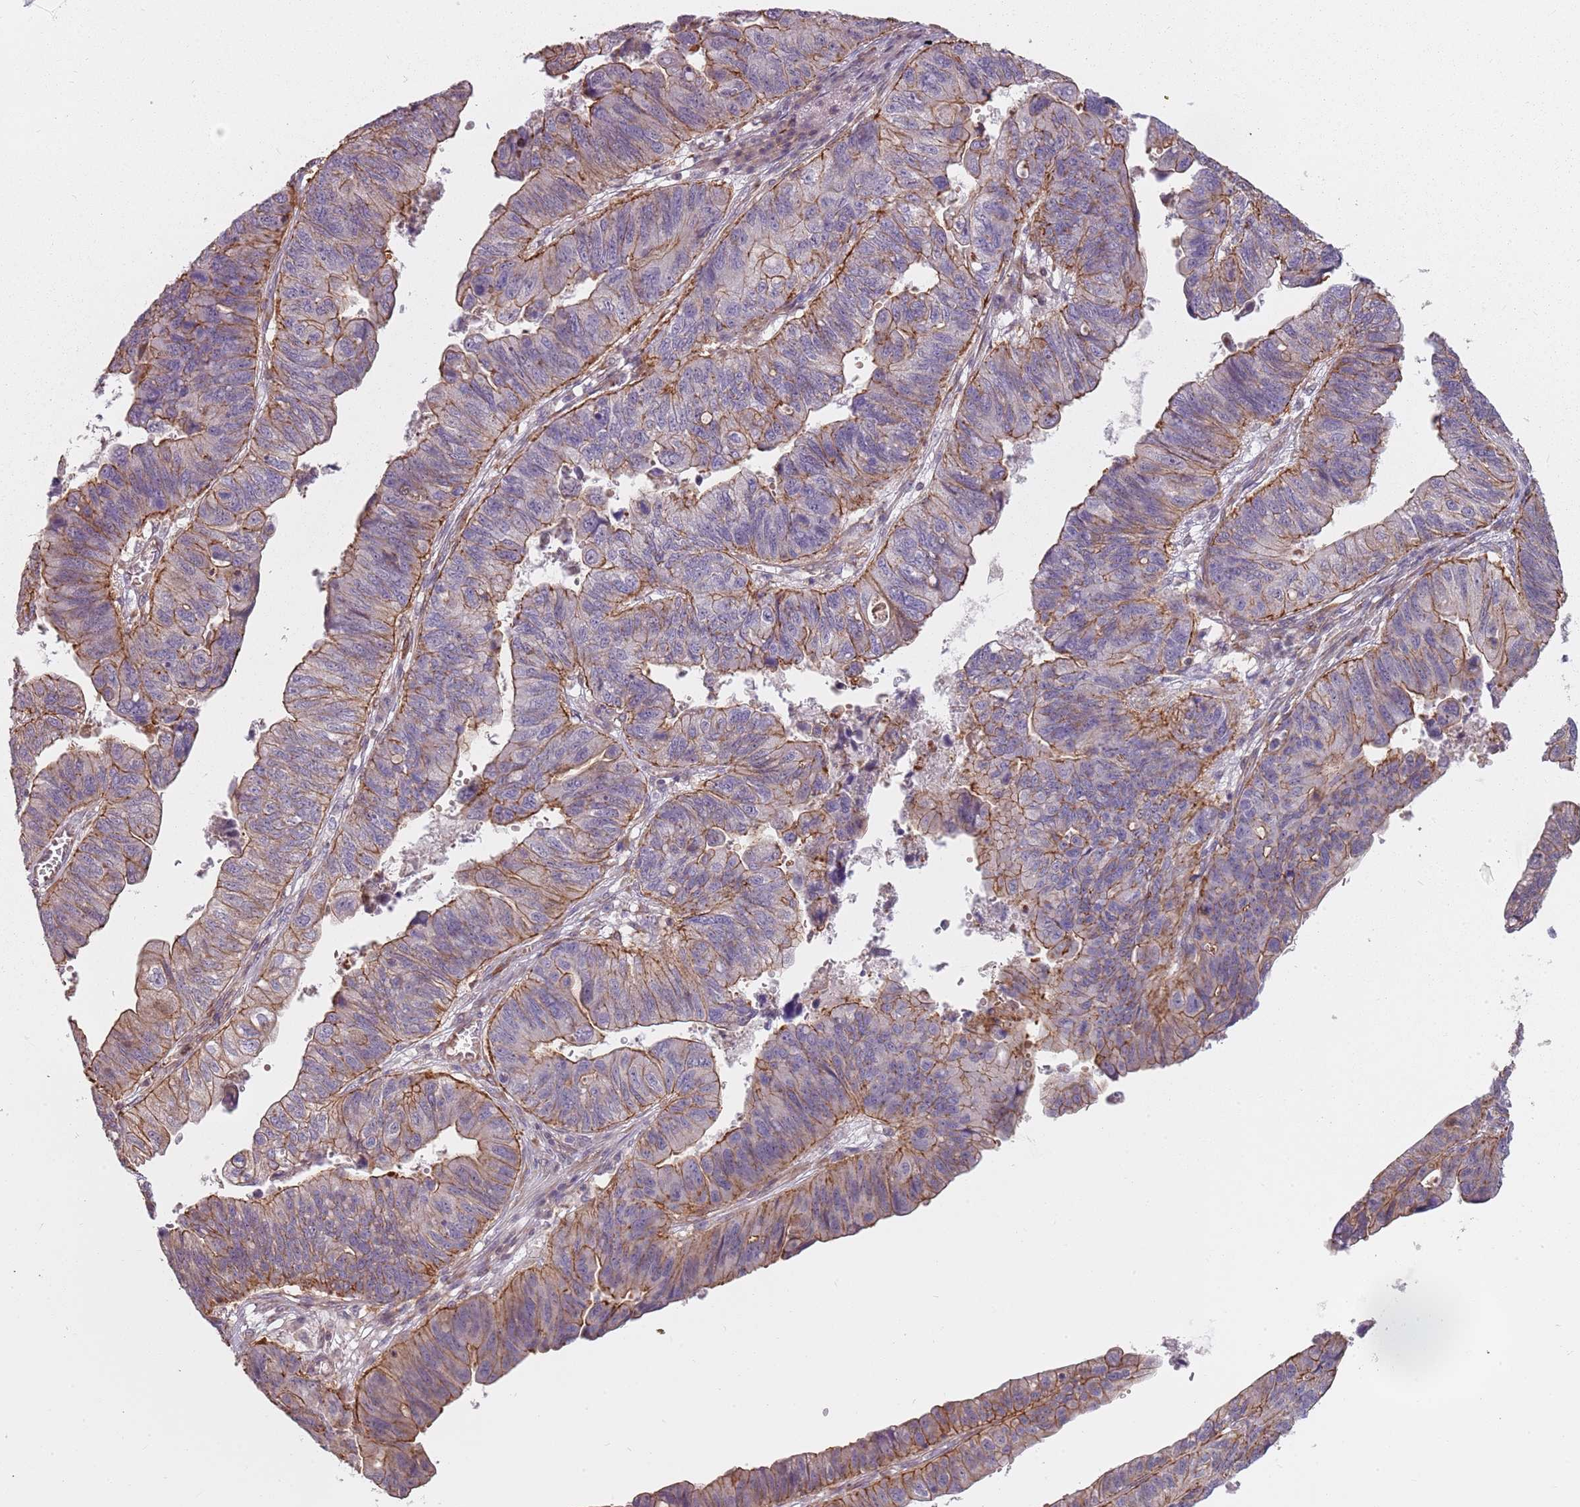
{"staining": {"intensity": "moderate", "quantity": ">75%", "location": "cytoplasmic/membranous"}, "tissue": "stomach cancer", "cell_type": "Tumor cells", "image_type": "cancer", "snomed": [{"axis": "morphology", "description": "Adenocarcinoma, NOS"}, {"axis": "topography", "description": "Stomach"}], "caption": "Moderate cytoplasmic/membranous protein staining is seen in about >75% of tumor cells in stomach cancer (adenocarcinoma). Using DAB (brown) and hematoxylin (blue) stains, captured at high magnification using brightfield microscopy.", "gene": "PPP1R14C", "patient": {"sex": "male", "age": 59}}